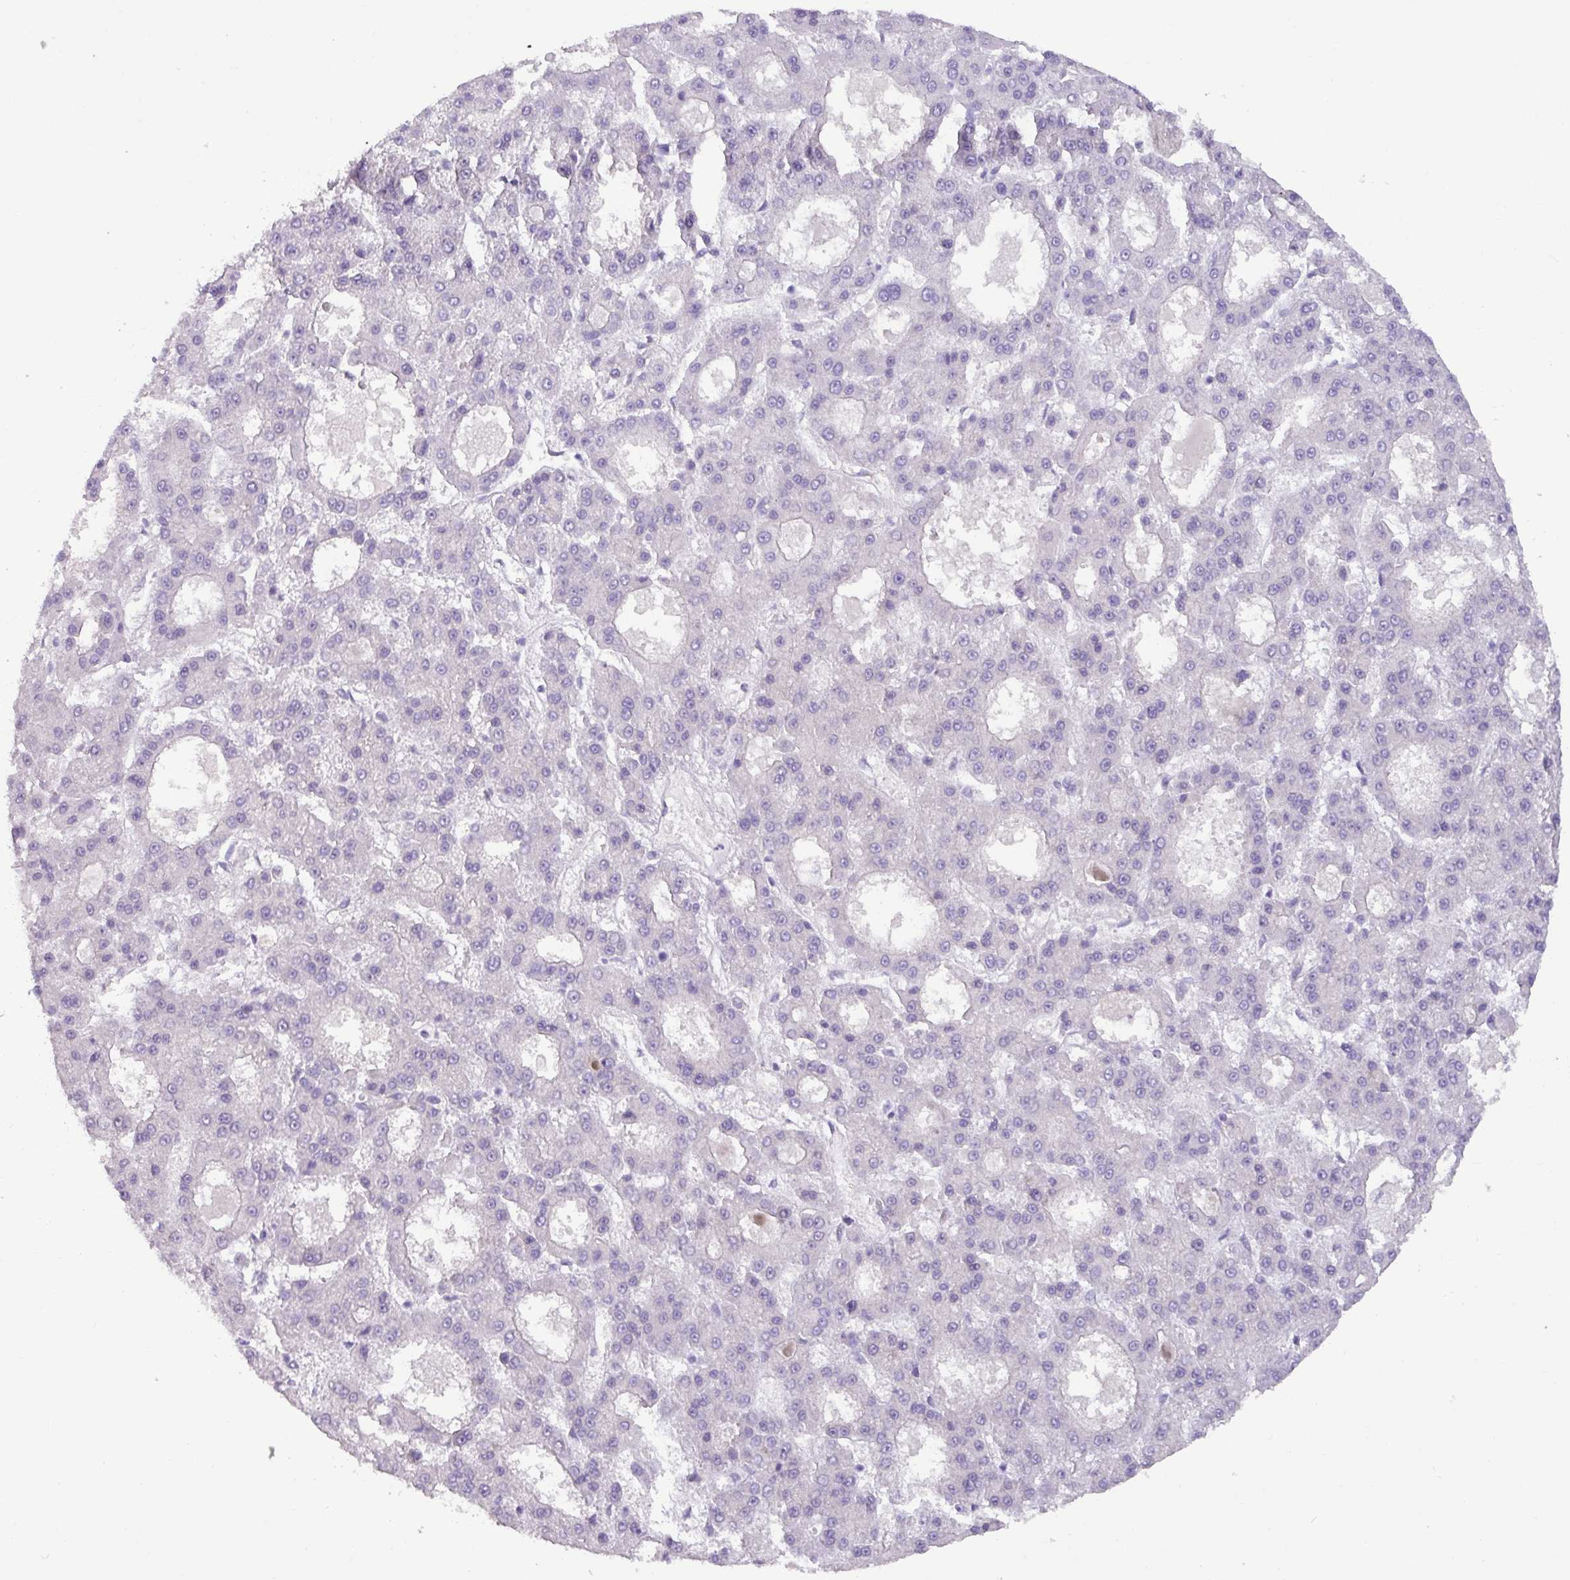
{"staining": {"intensity": "negative", "quantity": "none", "location": "none"}, "tissue": "liver cancer", "cell_type": "Tumor cells", "image_type": "cancer", "snomed": [{"axis": "morphology", "description": "Carcinoma, Hepatocellular, NOS"}, {"axis": "topography", "description": "Liver"}], "caption": "Tumor cells are negative for brown protein staining in liver cancer (hepatocellular carcinoma).", "gene": "STIMATE", "patient": {"sex": "male", "age": 70}}